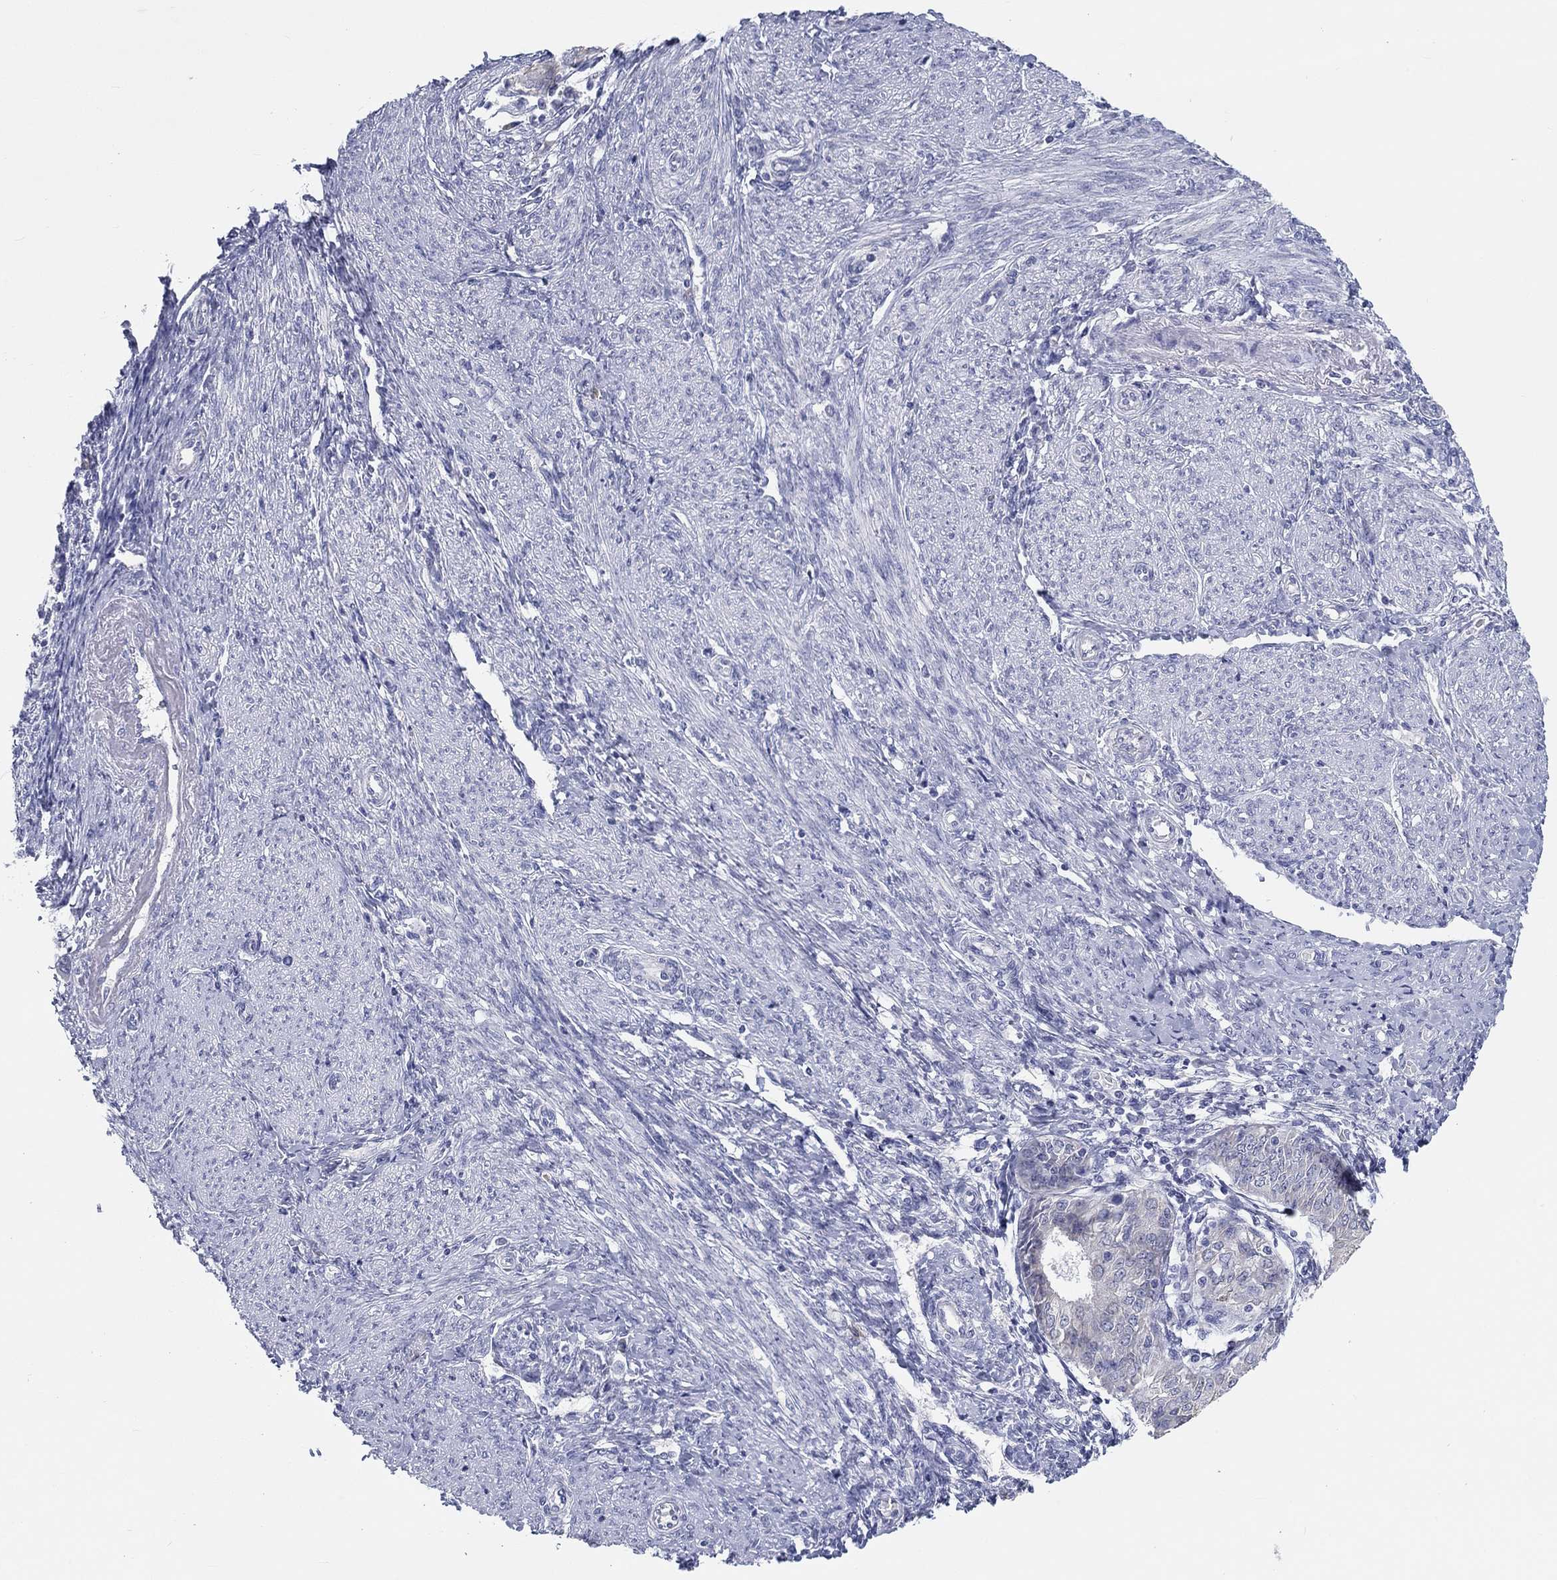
{"staining": {"intensity": "negative", "quantity": "none", "location": "none"}, "tissue": "endometrial cancer", "cell_type": "Tumor cells", "image_type": "cancer", "snomed": [{"axis": "morphology", "description": "Adenocarcinoma, NOS"}, {"axis": "topography", "description": "Endometrium"}], "caption": "Human endometrial cancer (adenocarcinoma) stained for a protein using immunohistochemistry shows no positivity in tumor cells.", "gene": "LRRC4C", "patient": {"sex": "female", "age": 68}}